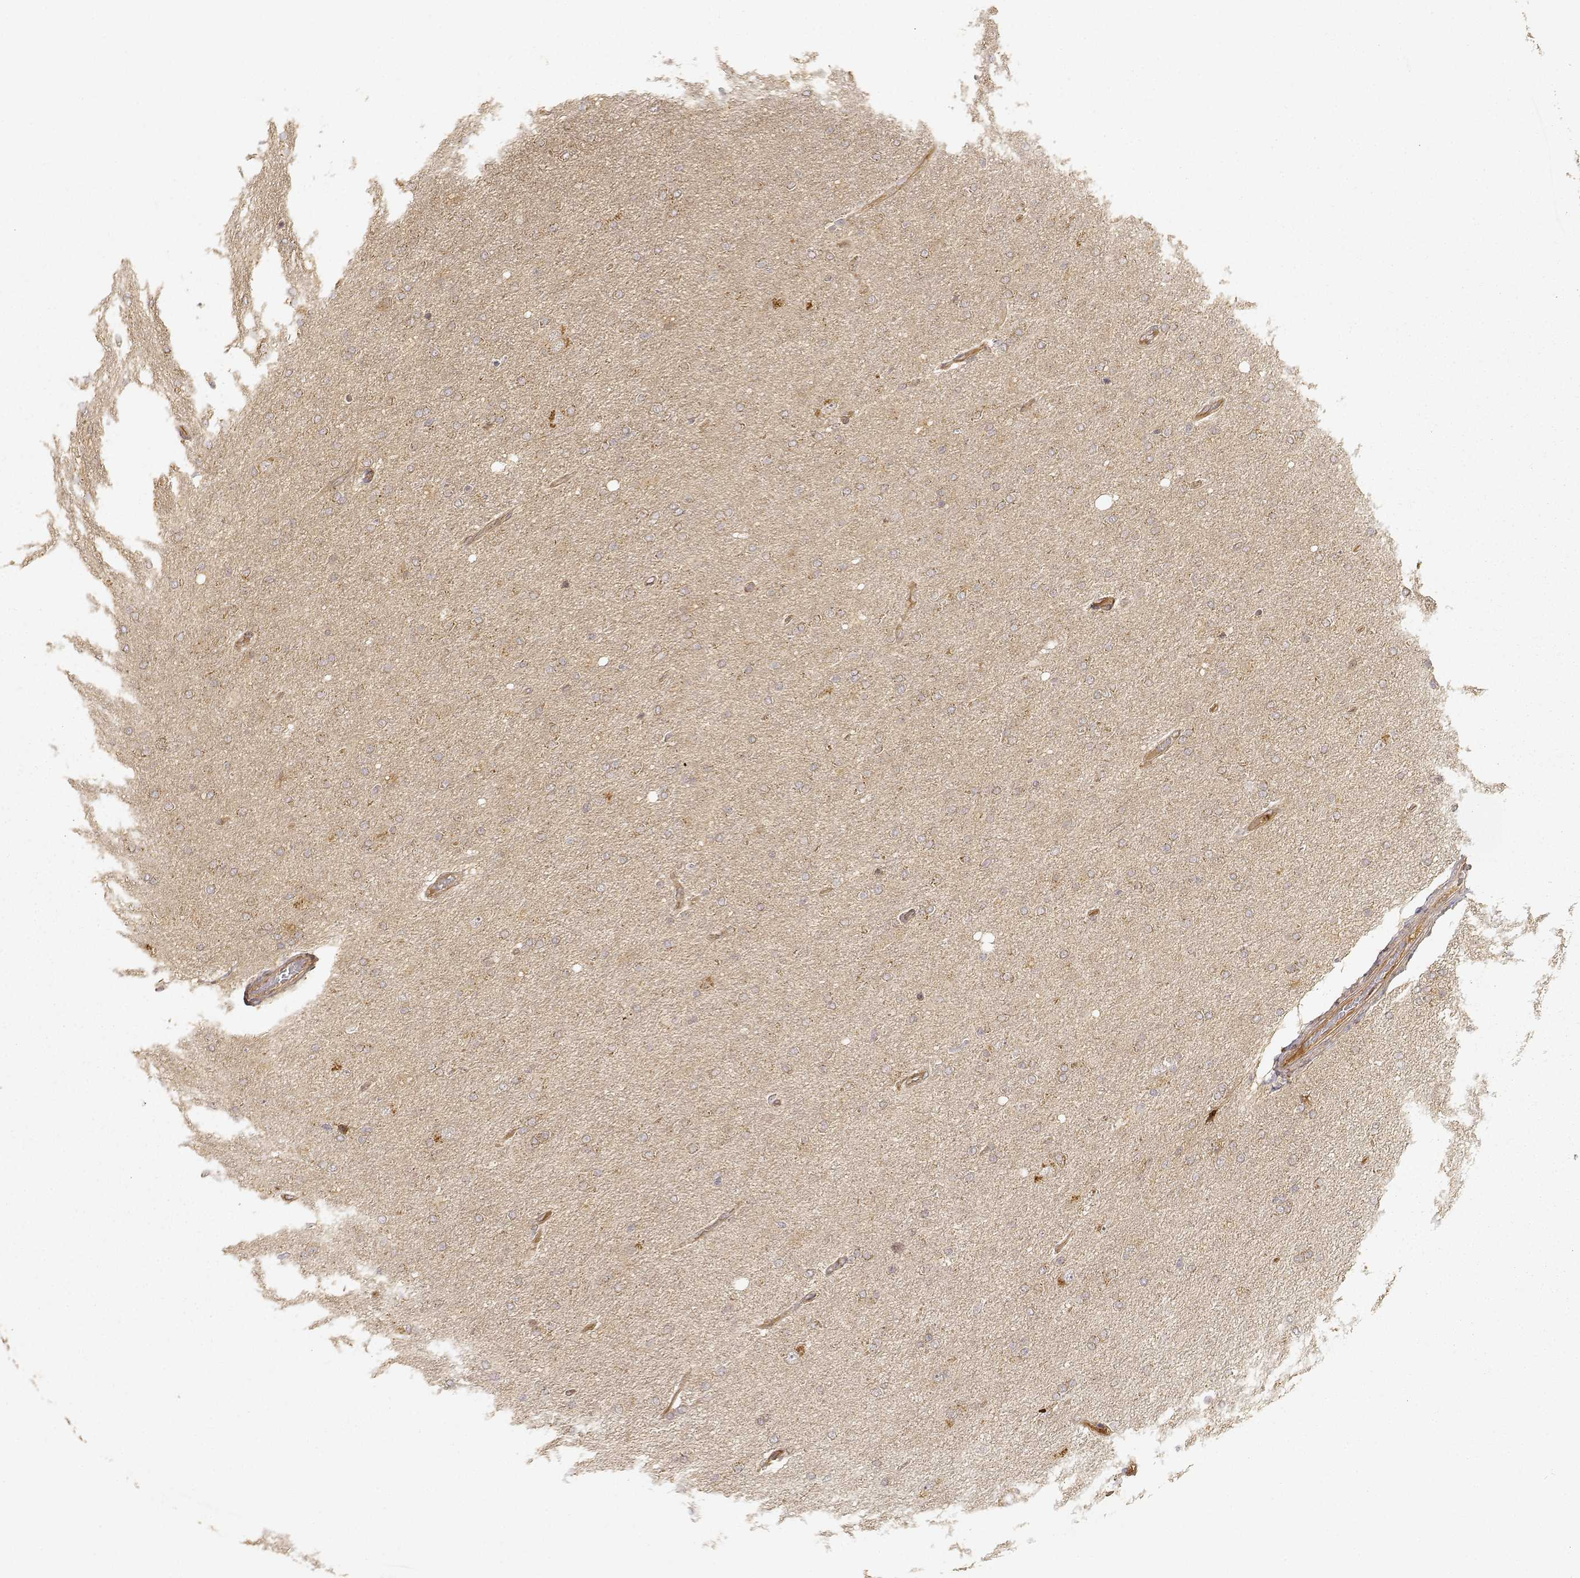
{"staining": {"intensity": "weak", "quantity": ">75%", "location": "cytoplasmic/membranous"}, "tissue": "glioma", "cell_type": "Tumor cells", "image_type": "cancer", "snomed": [{"axis": "morphology", "description": "Glioma, malignant, High grade"}, {"axis": "topography", "description": "Cerebral cortex"}], "caption": "The photomicrograph displays staining of glioma, revealing weak cytoplasmic/membranous protein positivity (brown color) within tumor cells. Using DAB (brown) and hematoxylin (blue) stains, captured at high magnification using brightfield microscopy.", "gene": "CDK5RAP2", "patient": {"sex": "male", "age": 70}}